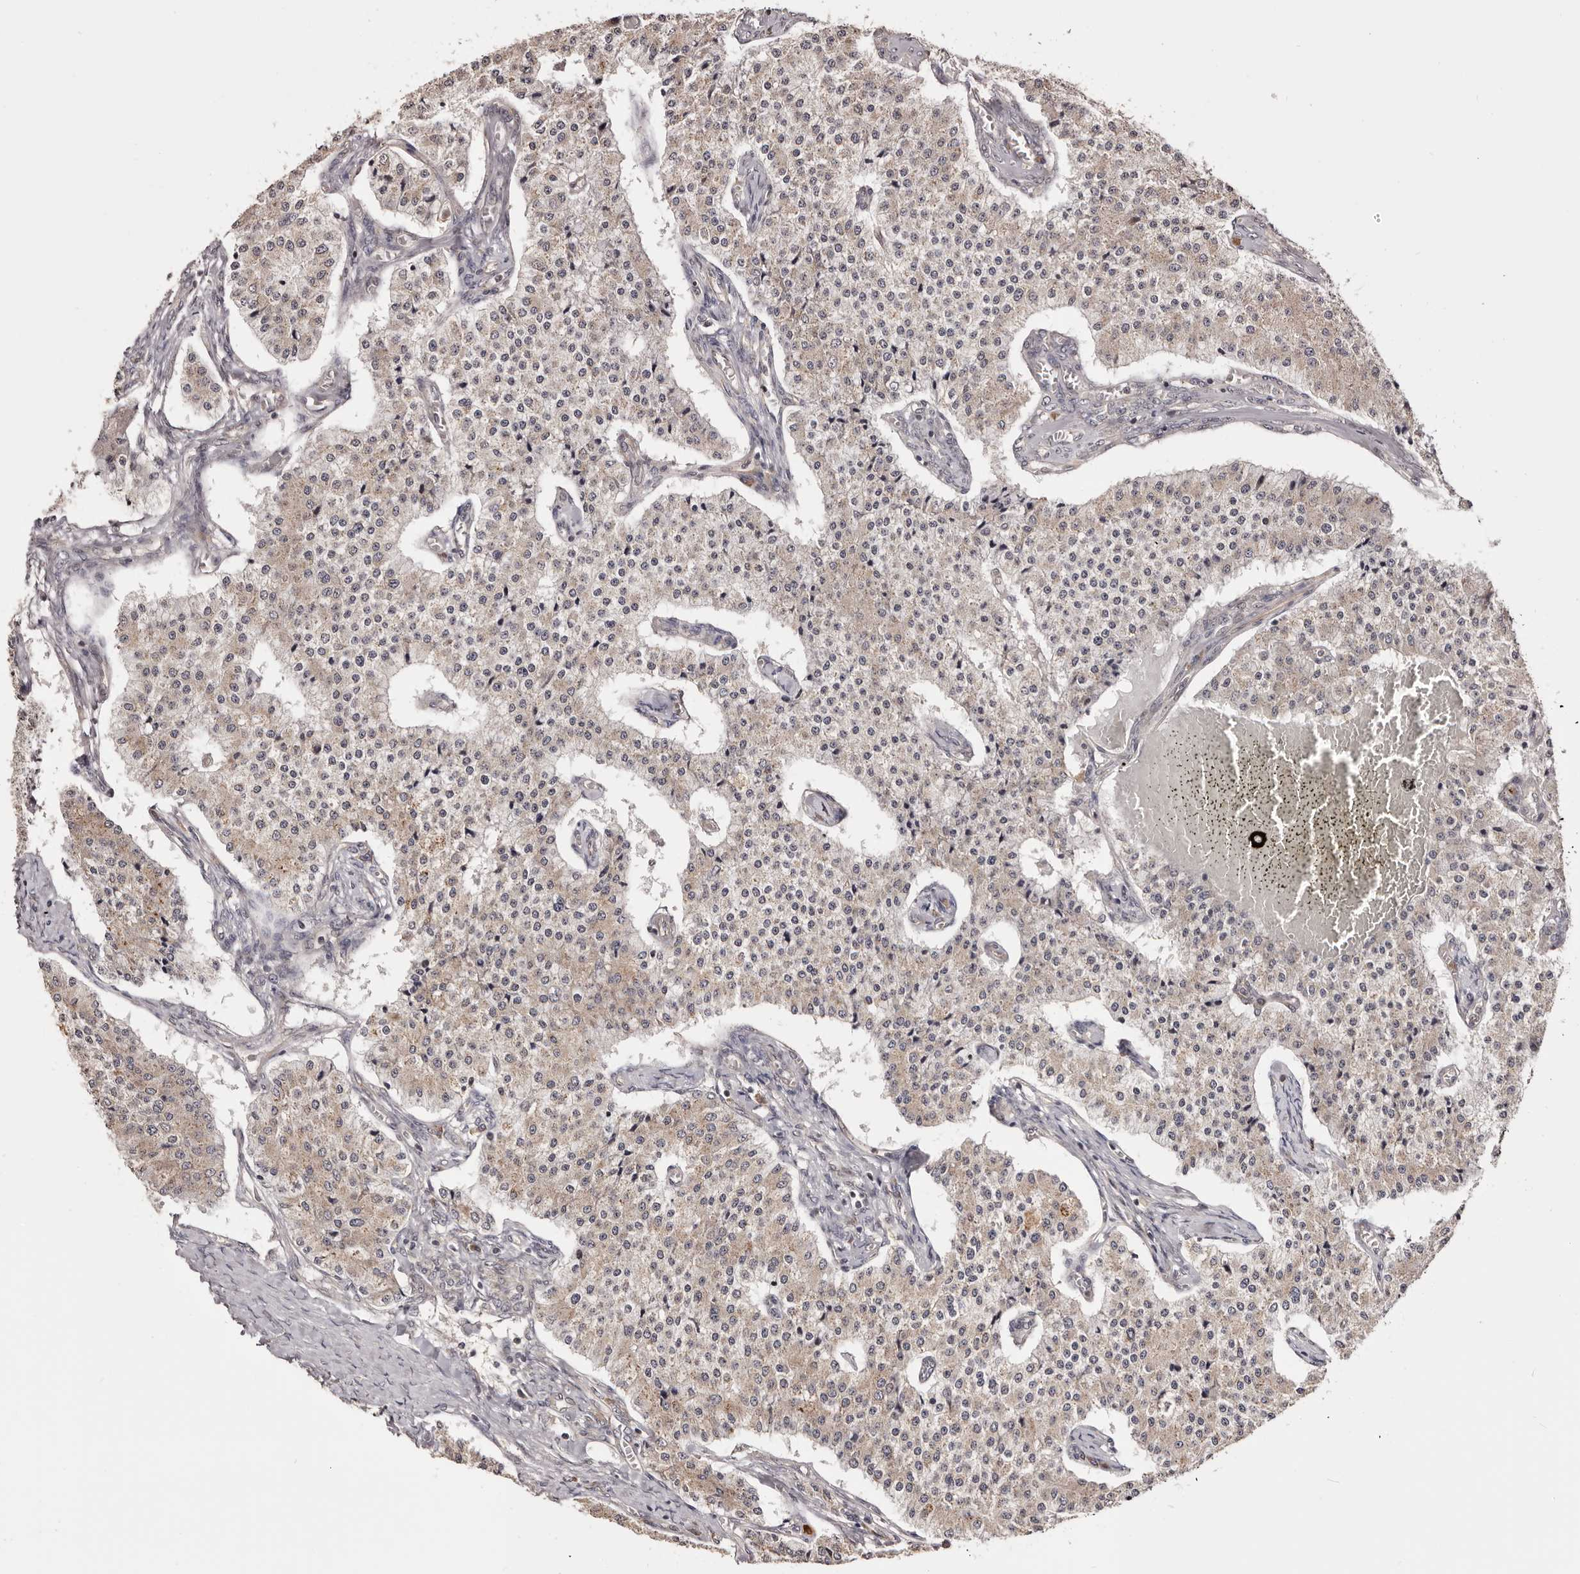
{"staining": {"intensity": "weak", "quantity": "25%-75%", "location": "cytoplasmic/membranous"}, "tissue": "carcinoid", "cell_type": "Tumor cells", "image_type": "cancer", "snomed": [{"axis": "morphology", "description": "Carcinoid, malignant, NOS"}, {"axis": "topography", "description": "Colon"}], "caption": "Immunohistochemistry (IHC) (DAB (3,3'-diaminobenzidine)) staining of human malignant carcinoid exhibits weak cytoplasmic/membranous protein expression in about 25%-75% of tumor cells.", "gene": "NOL12", "patient": {"sex": "female", "age": 52}}